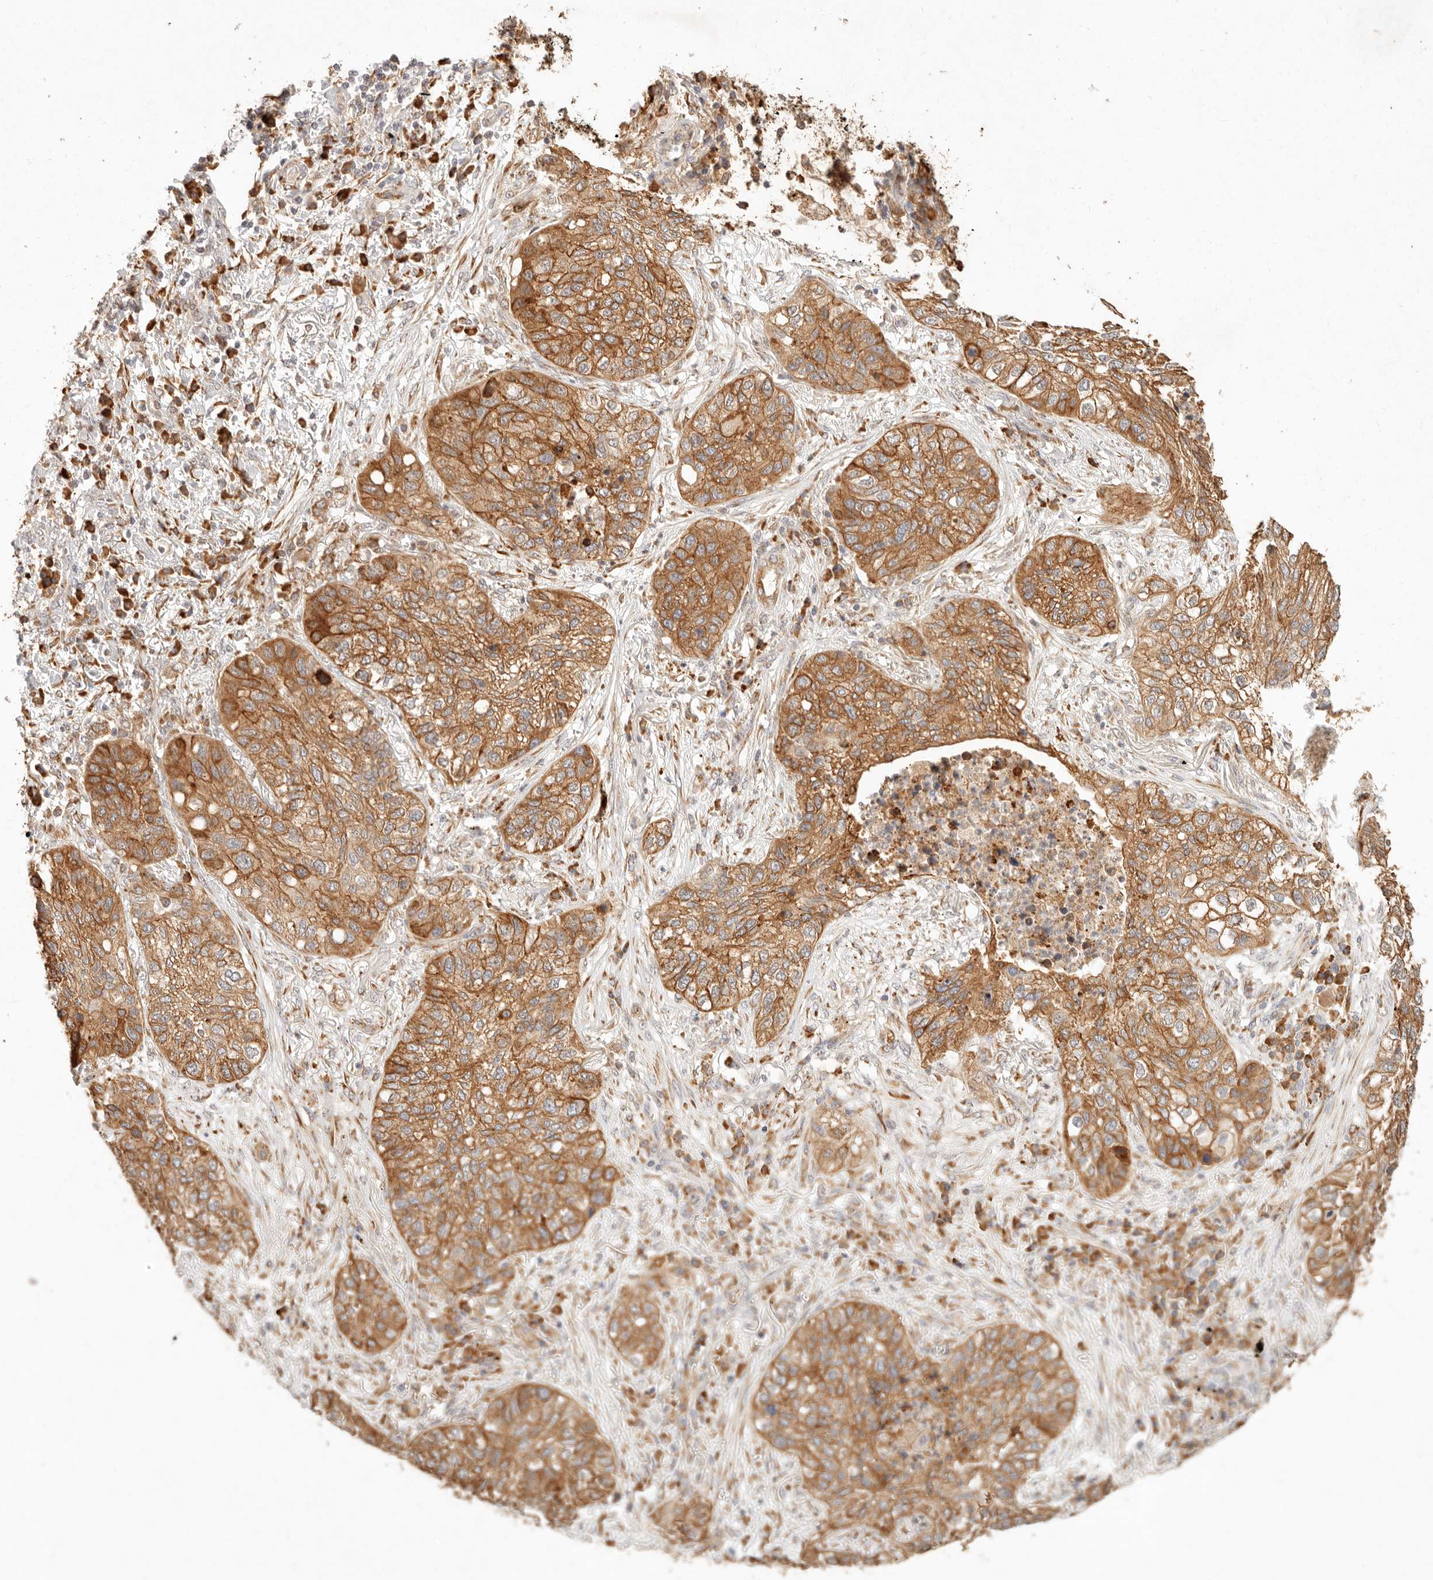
{"staining": {"intensity": "strong", "quantity": ">75%", "location": "cytoplasmic/membranous"}, "tissue": "lung cancer", "cell_type": "Tumor cells", "image_type": "cancer", "snomed": [{"axis": "morphology", "description": "Squamous cell carcinoma, NOS"}, {"axis": "topography", "description": "Lung"}], "caption": "A micrograph of human lung cancer (squamous cell carcinoma) stained for a protein exhibits strong cytoplasmic/membranous brown staining in tumor cells.", "gene": "C1orf127", "patient": {"sex": "female", "age": 63}}